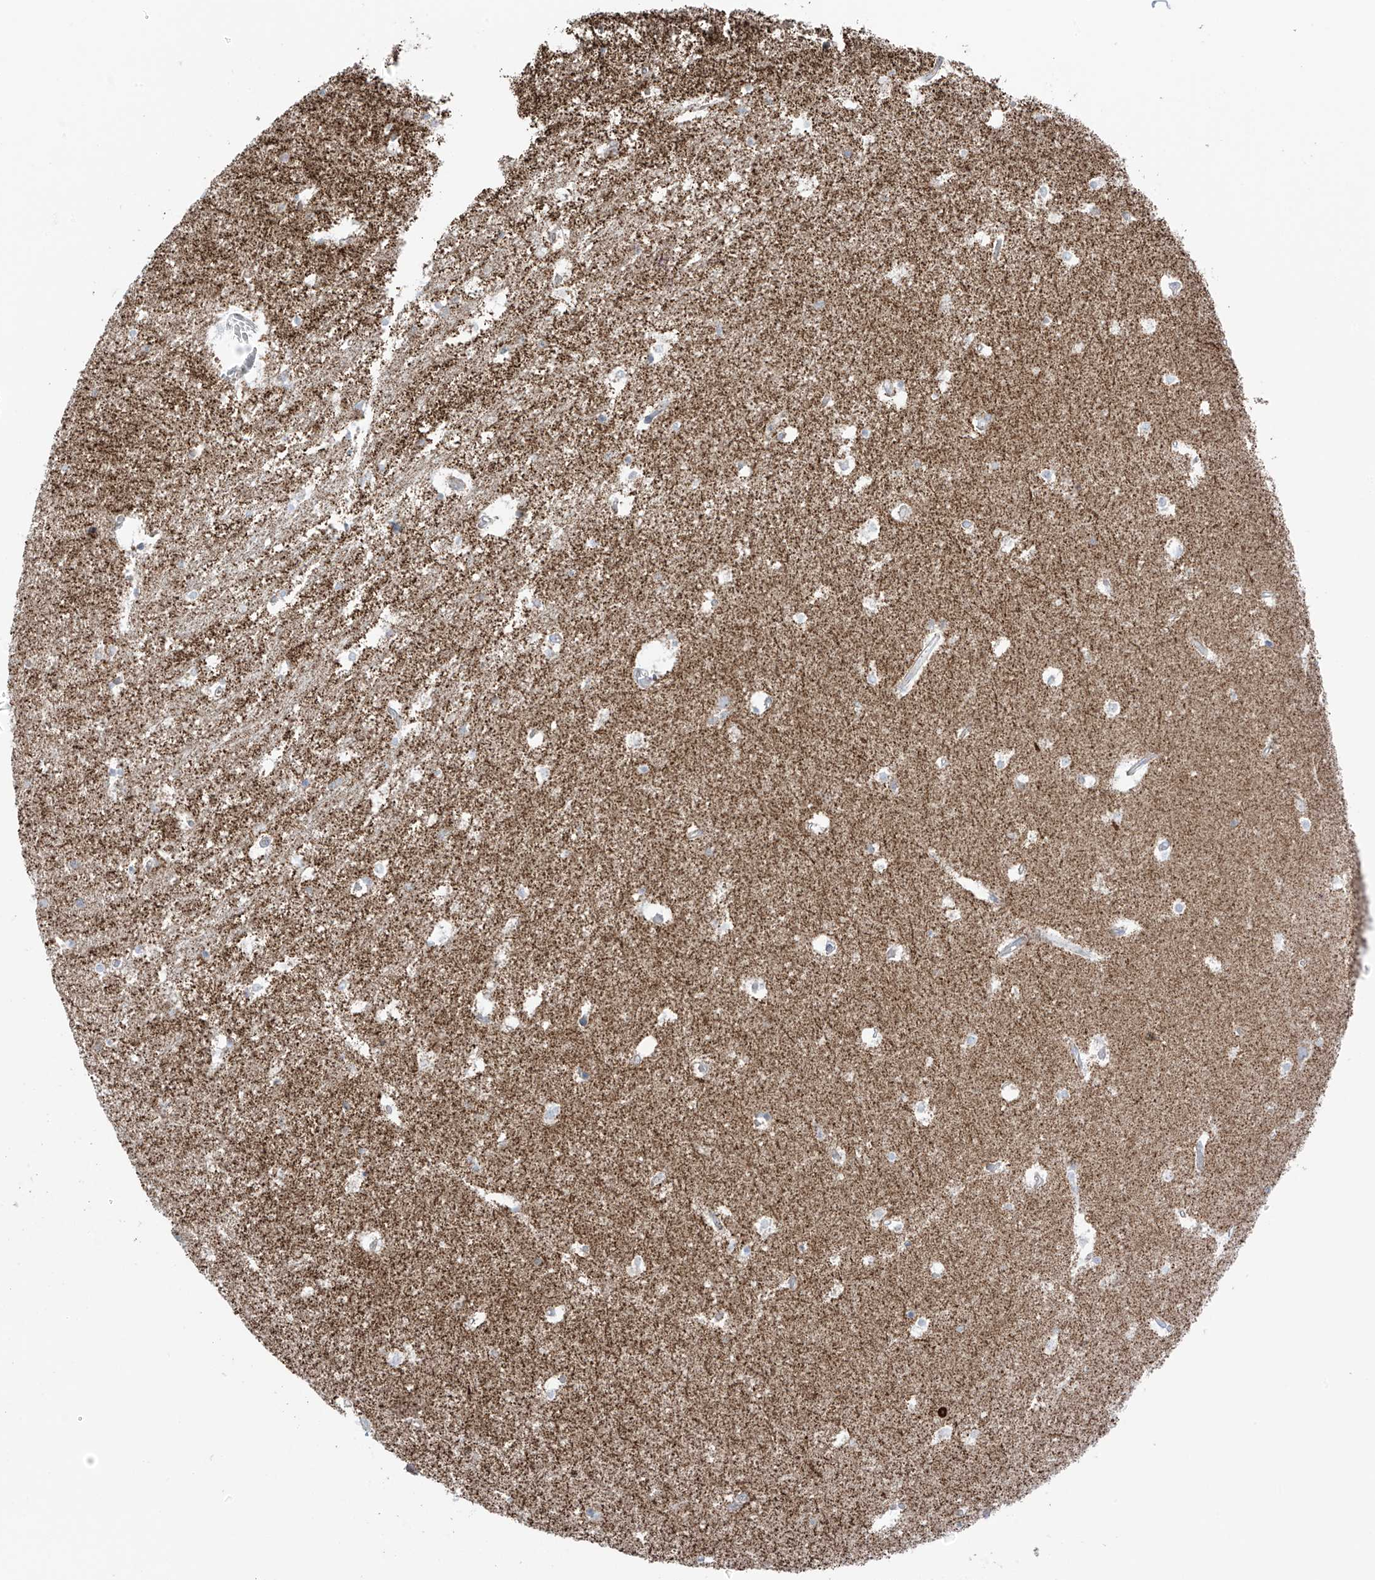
{"staining": {"intensity": "weak", "quantity": "<25%", "location": "cytoplasmic/membranous"}, "tissue": "hippocampus", "cell_type": "Glial cells", "image_type": "normal", "snomed": [{"axis": "morphology", "description": "Normal tissue, NOS"}, {"axis": "topography", "description": "Hippocampus"}], "caption": "Immunohistochemistry of benign hippocampus exhibits no expression in glial cells. (Brightfield microscopy of DAB IHC at high magnification).", "gene": "XKR3", "patient": {"sex": "female", "age": 52}}